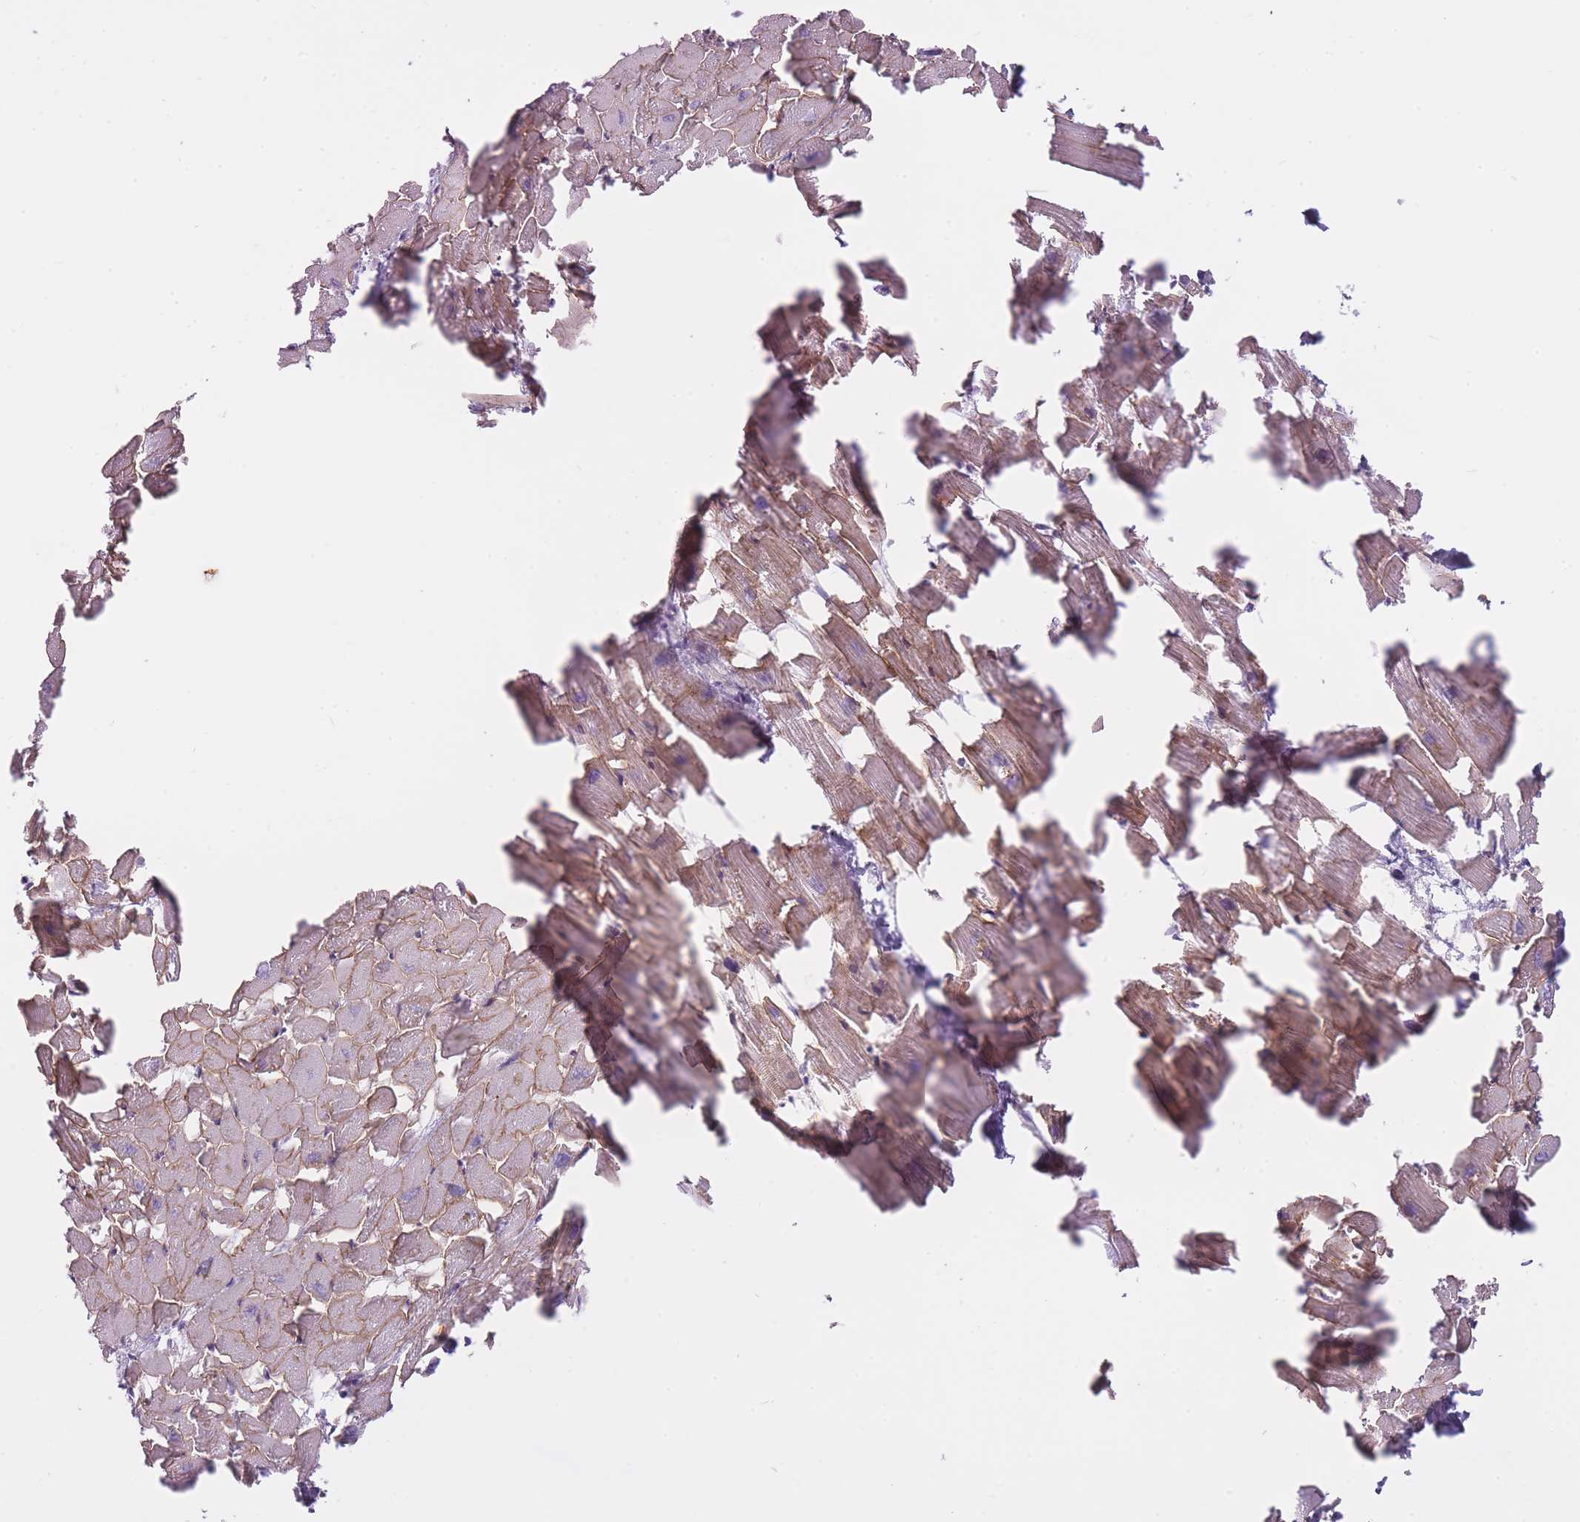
{"staining": {"intensity": "moderate", "quantity": ">75%", "location": "cytoplasmic/membranous"}, "tissue": "heart muscle", "cell_type": "Cardiomyocytes", "image_type": "normal", "snomed": [{"axis": "morphology", "description": "Normal tissue, NOS"}, {"axis": "topography", "description": "Heart"}], "caption": "DAB (3,3'-diaminobenzidine) immunohistochemical staining of normal human heart muscle demonstrates moderate cytoplasmic/membranous protein positivity in about >75% of cardiomyocytes. (DAB = brown stain, brightfield microscopy at high magnification).", "gene": "PGRMC2", "patient": {"sex": "female", "age": 64}}